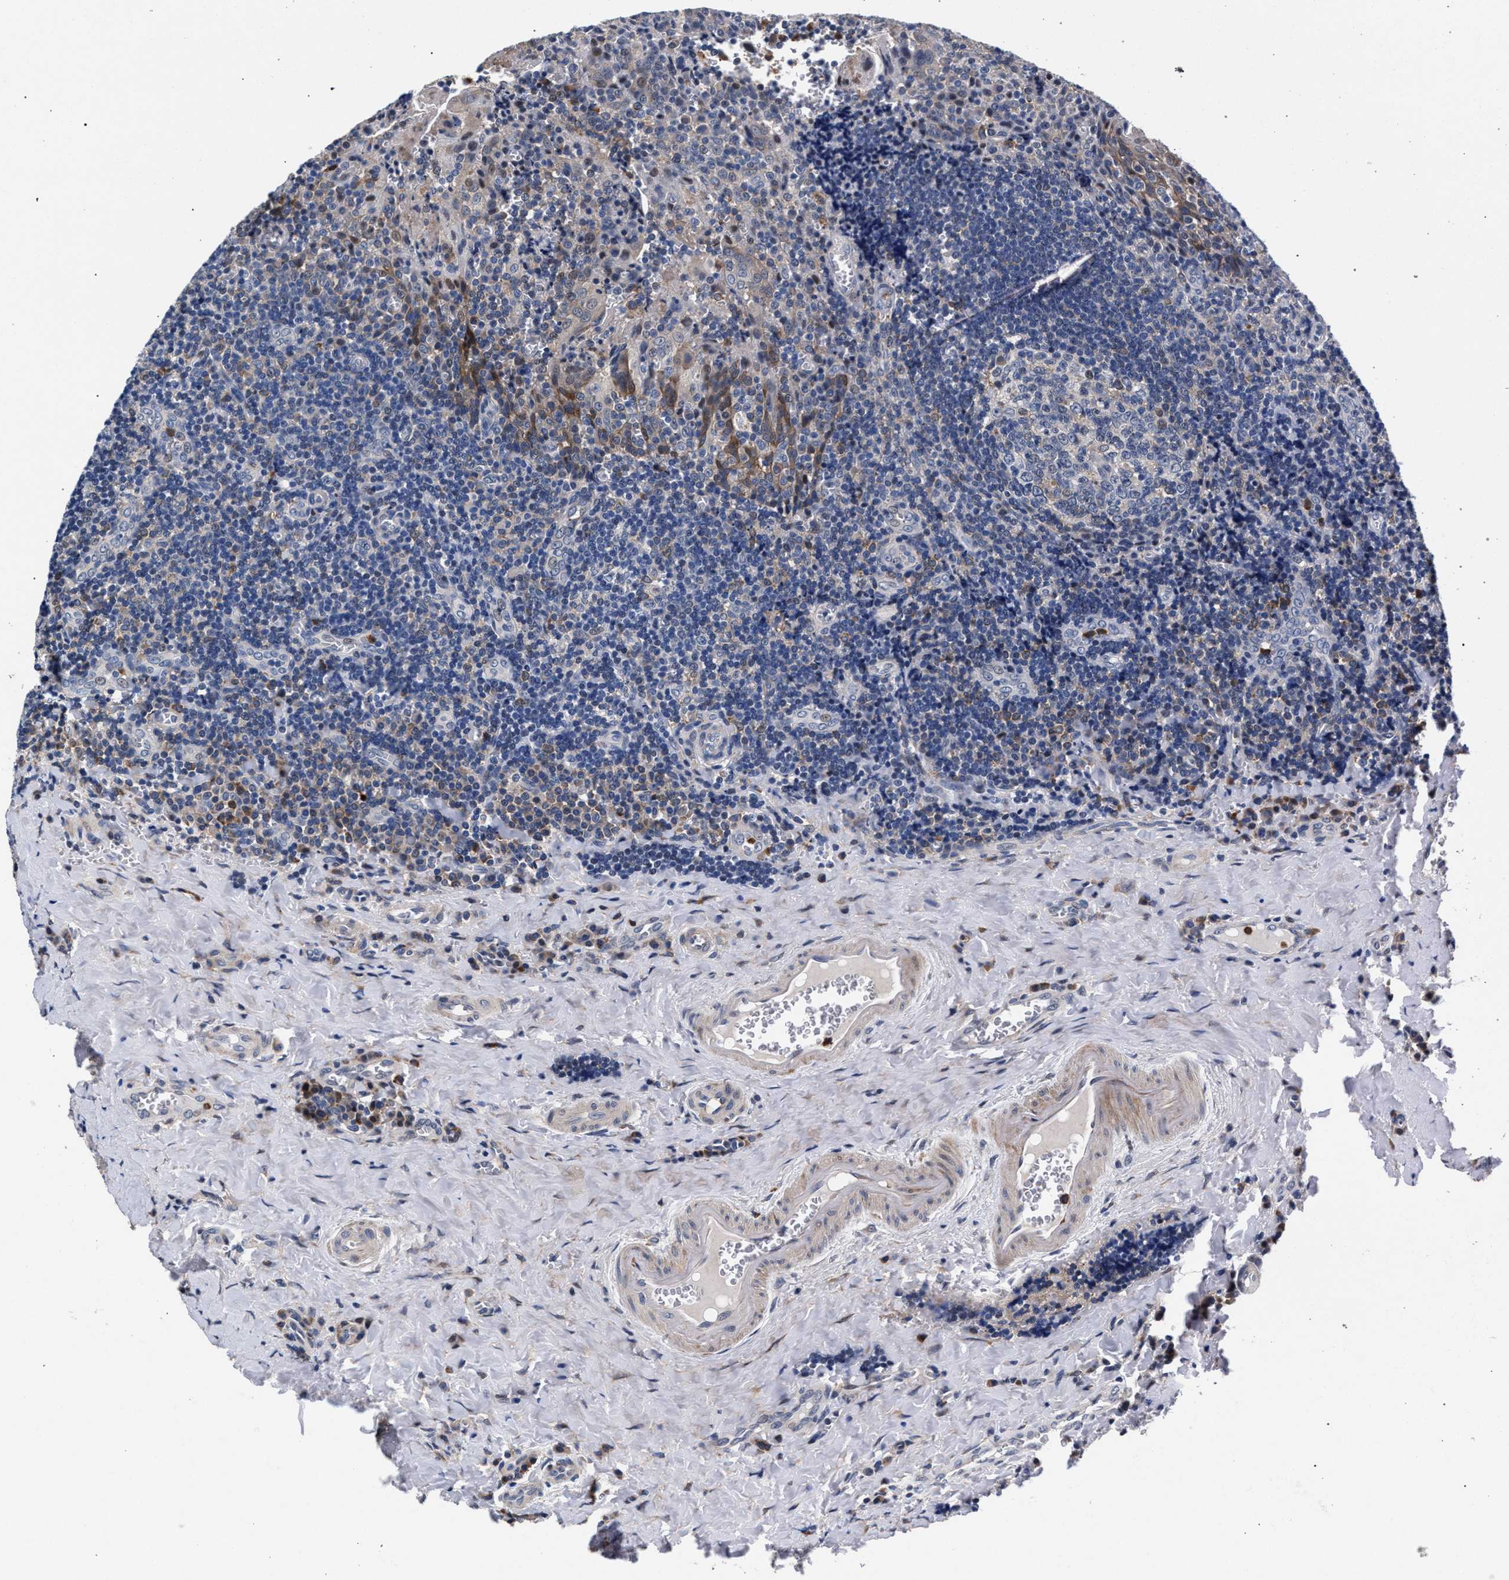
{"staining": {"intensity": "weak", "quantity": "<25%", "location": "cytoplasmic/membranous"}, "tissue": "tonsil", "cell_type": "Germinal center cells", "image_type": "normal", "snomed": [{"axis": "morphology", "description": "Normal tissue, NOS"}, {"axis": "morphology", "description": "Inflammation, NOS"}, {"axis": "topography", "description": "Tonsil"}], "caption": "High power microscopy image of an immunohistochemistry (IHC) micrograph of benign tonsil, revealing no significant positivity in germinal center cells.", "gene": "ZNF462", "patient": {"sex": "female", "age": 31}}